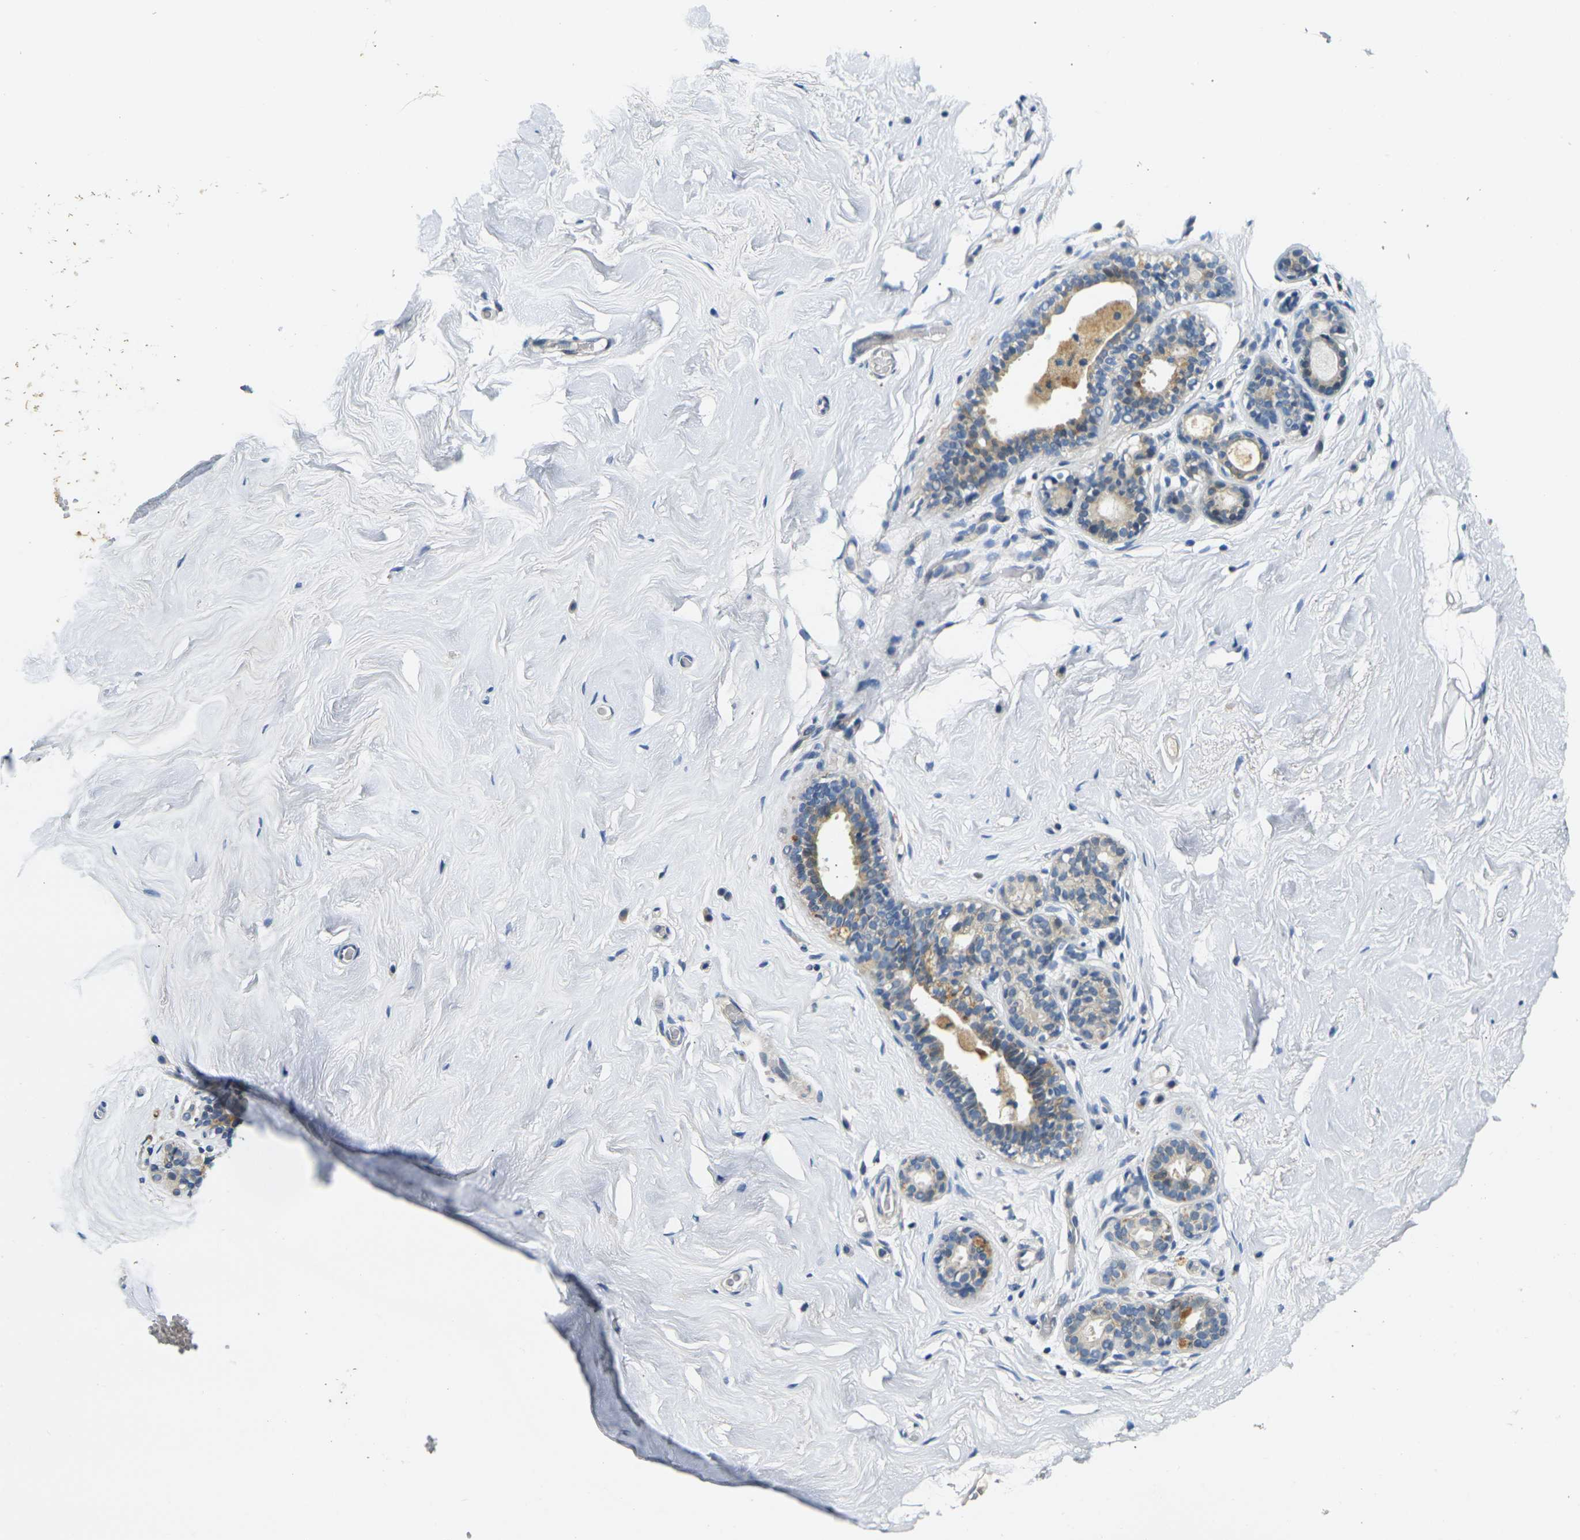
{"staining": {"intensity": "negative", "quantity": "none", "location": "none"}, "tissue": "breast", "cell_type": "Adipocytes", "image_type": "normal", "snomed": [{"axis": "morphology", "description": "Normal tissue, NOS"}, {"axis": "topography", "description": "Breast"}], "caption": "Immunohistochemistry (IHC) micrograph of unremarkable breast stained for a protein (brown), which displays no expression in adipocytes.", "gene": "SHISAL2B", "patient": {"sex": "female", "age": 75}}